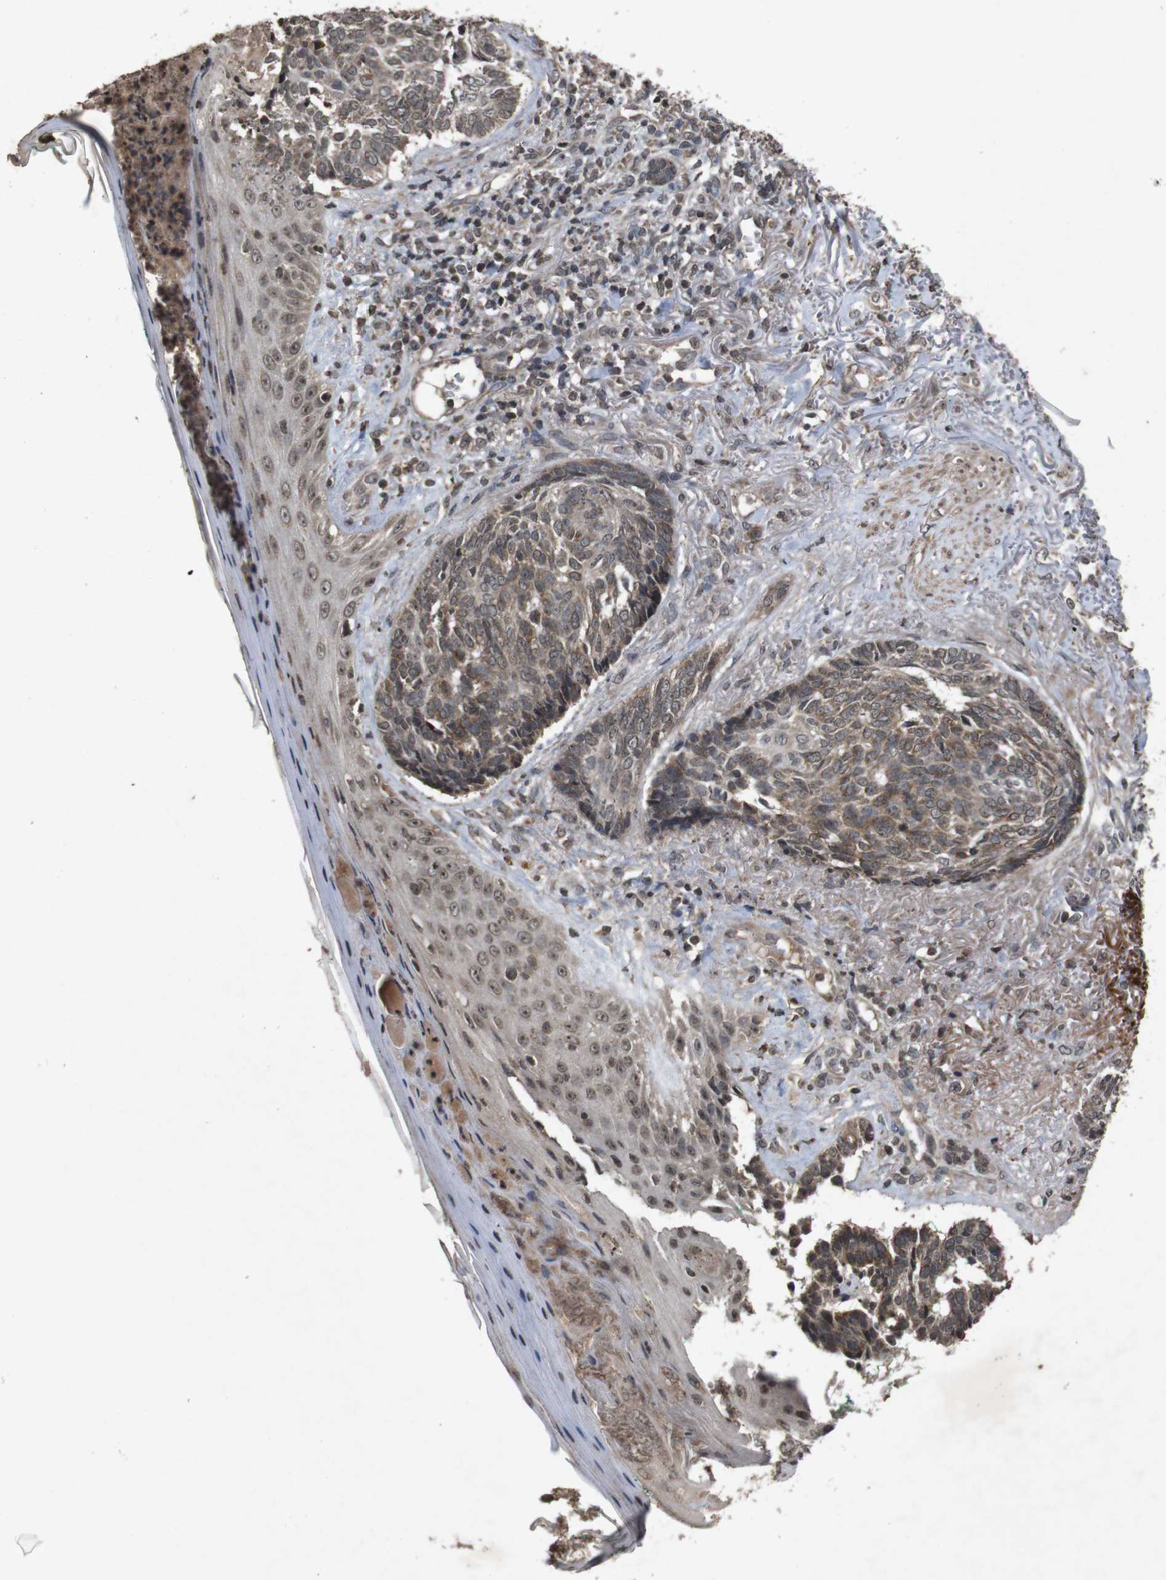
{"staining": {"intensity": "moderate", "quantity": "25%-75%", "location": "cytoplasmic/membranous"}, "tissue": "skin cancer", "cell_type": "Tumor cells", "image_type": "cancer", "snomed": [{"axis": "morphology", "description": "Basal cell carcinoma"}, {"axis": "topography", "description": "Skin"}], "caption": "This is an image of IHC staining of basal cell carcinoma (skin), which shows moderate expression in the cytoplasmic/membranous of tumor cells.", "gene": "SORL1", "patient": {"sex": "male", "age": 43}}